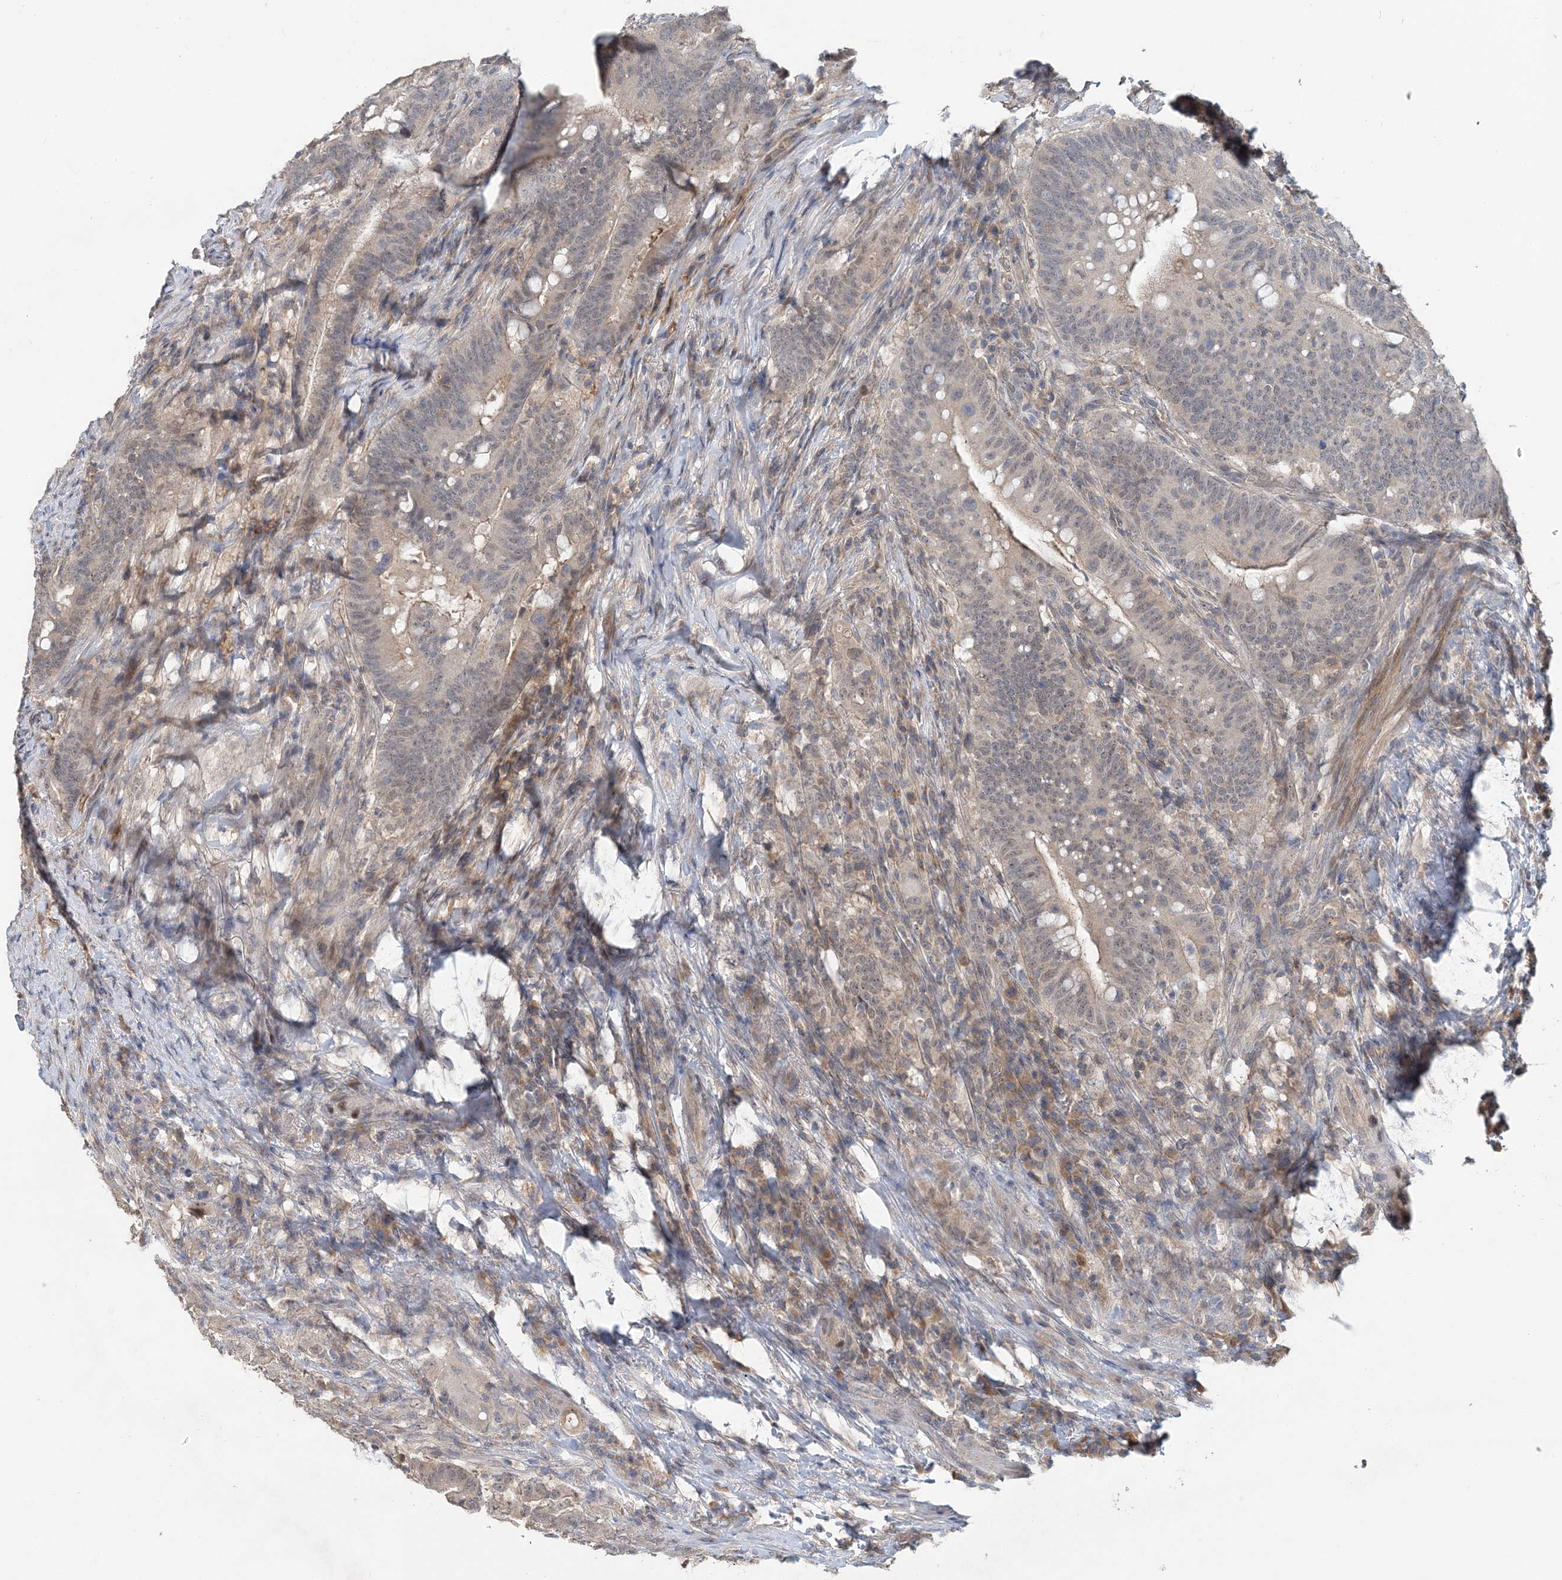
{"staining": {"intensity": "weak", "quantity": "<25%", "location": "cytoplasmic/membranous"}, "tissue": "colorectal cancer", "cell_type": "Tumor cells", "image_type": "cancer", "snomed": [{"axis": "morphology", "description": "Adenocarcinoma, NOS"}, {"axis": "topography", "description": "Colon"}], "caption": "The image shows no significant expression in tumor cells of colorectal cancer (adenocarcinoma). (DAB IHC visualized using brightfield microscopy, high magnification).", "gene": "RNF25", "patient": {"sex": "female", "age": 66}}